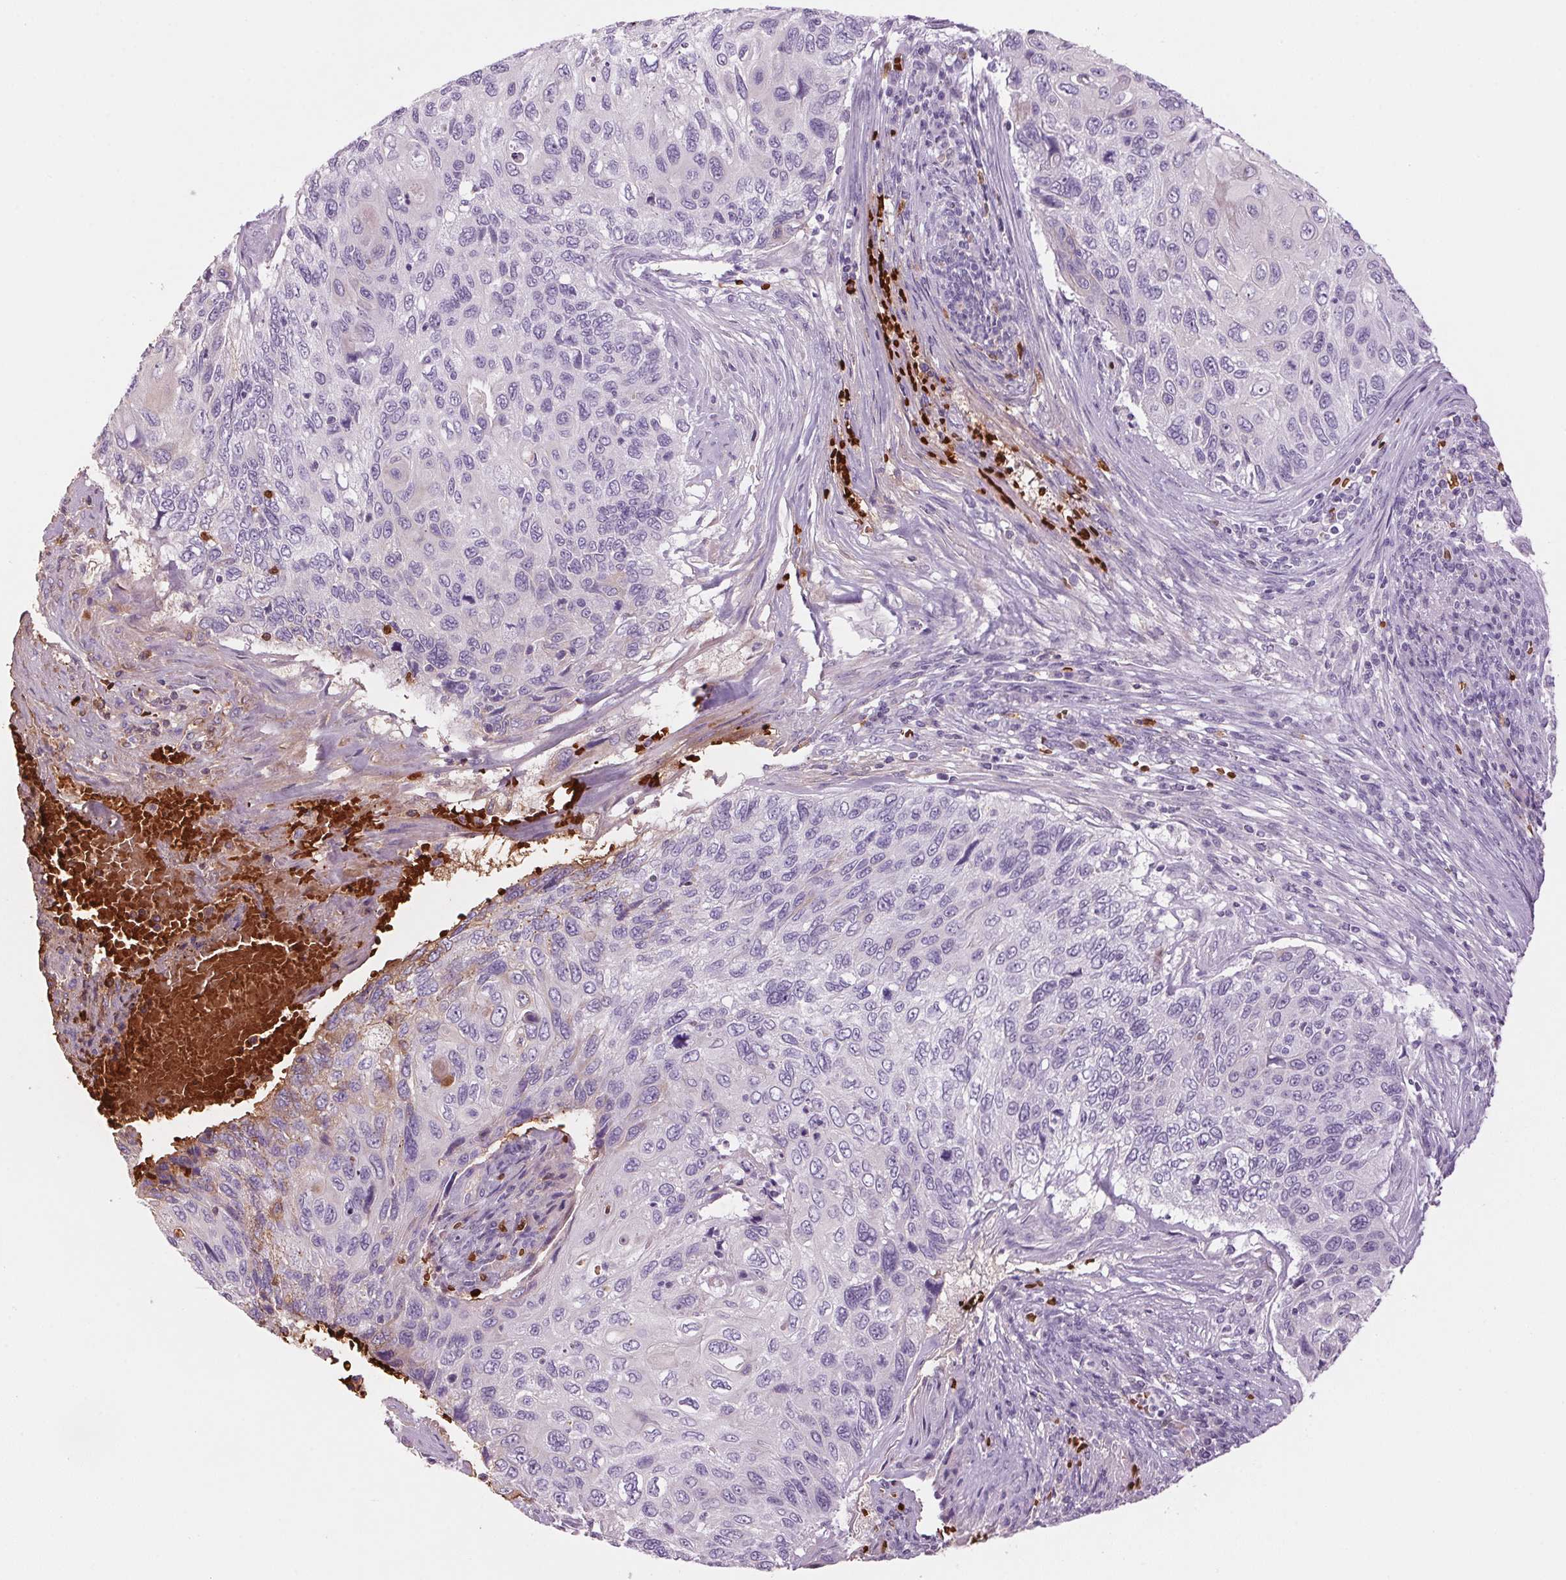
{"staining": {"intensity": "negative", "quantity": "none", "location": "none"}, "tissue": "cervical cancer", "cell_type": "Tumor cells", "image_type": "cancer", "snomed": [{"axis": "morphology", "description": "Squamous cell carcinoma, NOS"}, {"axis": "topography", "description": "Cervix"}], "caption": "Image shows no protein expression in tumor cells of cervical cancer tissue.", "gene": "HBQ1", "patient": {"sex": "female", "age": 70}}